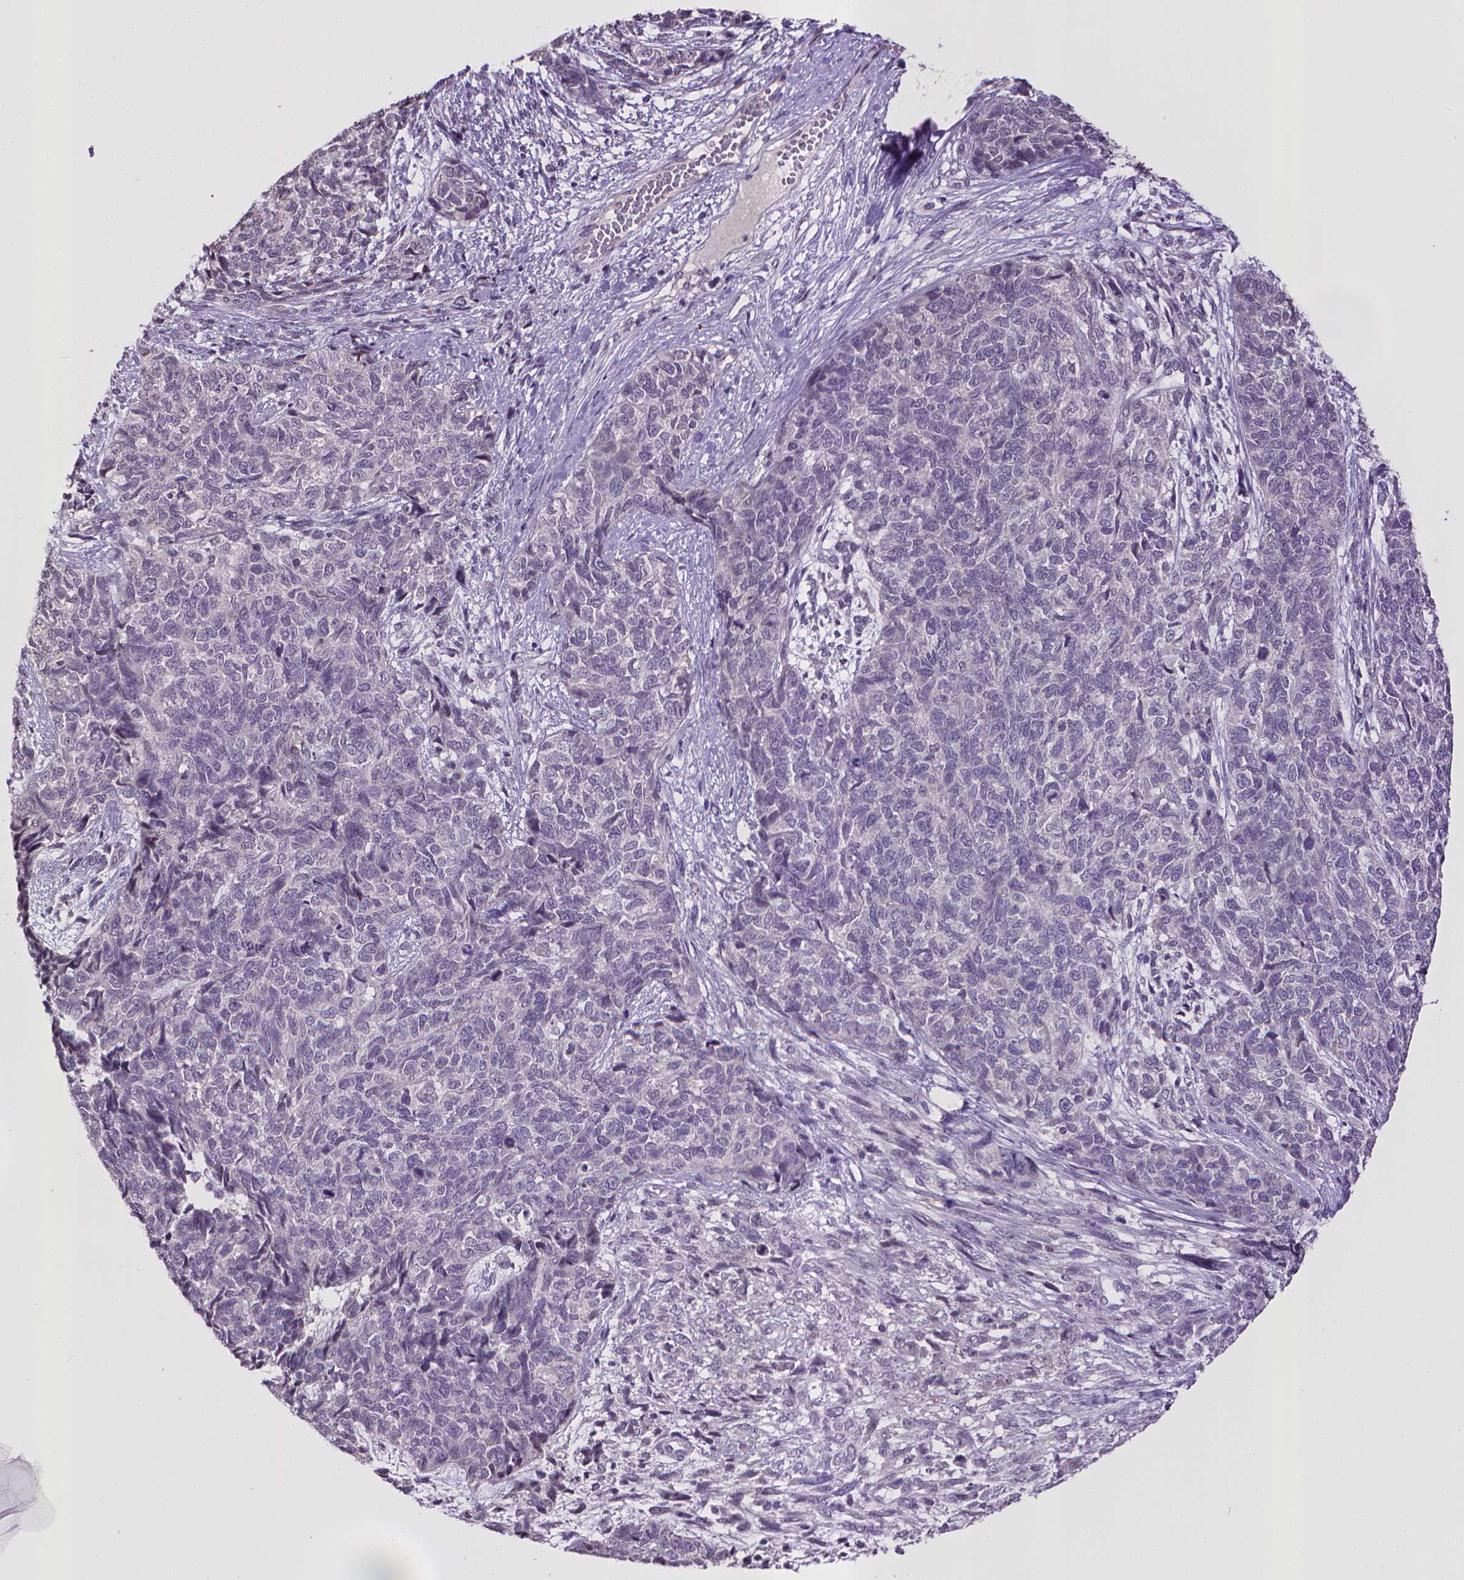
{"staining": {"intensity": "negative", "quantity": "none", "location": "none"}, "tissue": "cervical cancer", "cell_type": "Tumor cells", "image_type": "cancer", "snomed": [{"axis": "morphology", "description": "Squamous cell carcinoma, NOS"}, {"axis": "topography", "description": "Cervix"}], "caption": "Tumor cells are negative for protein expression in human cervical cancer.", "gene": "KMO", "patient": {"sex": "female", "age": 63}}